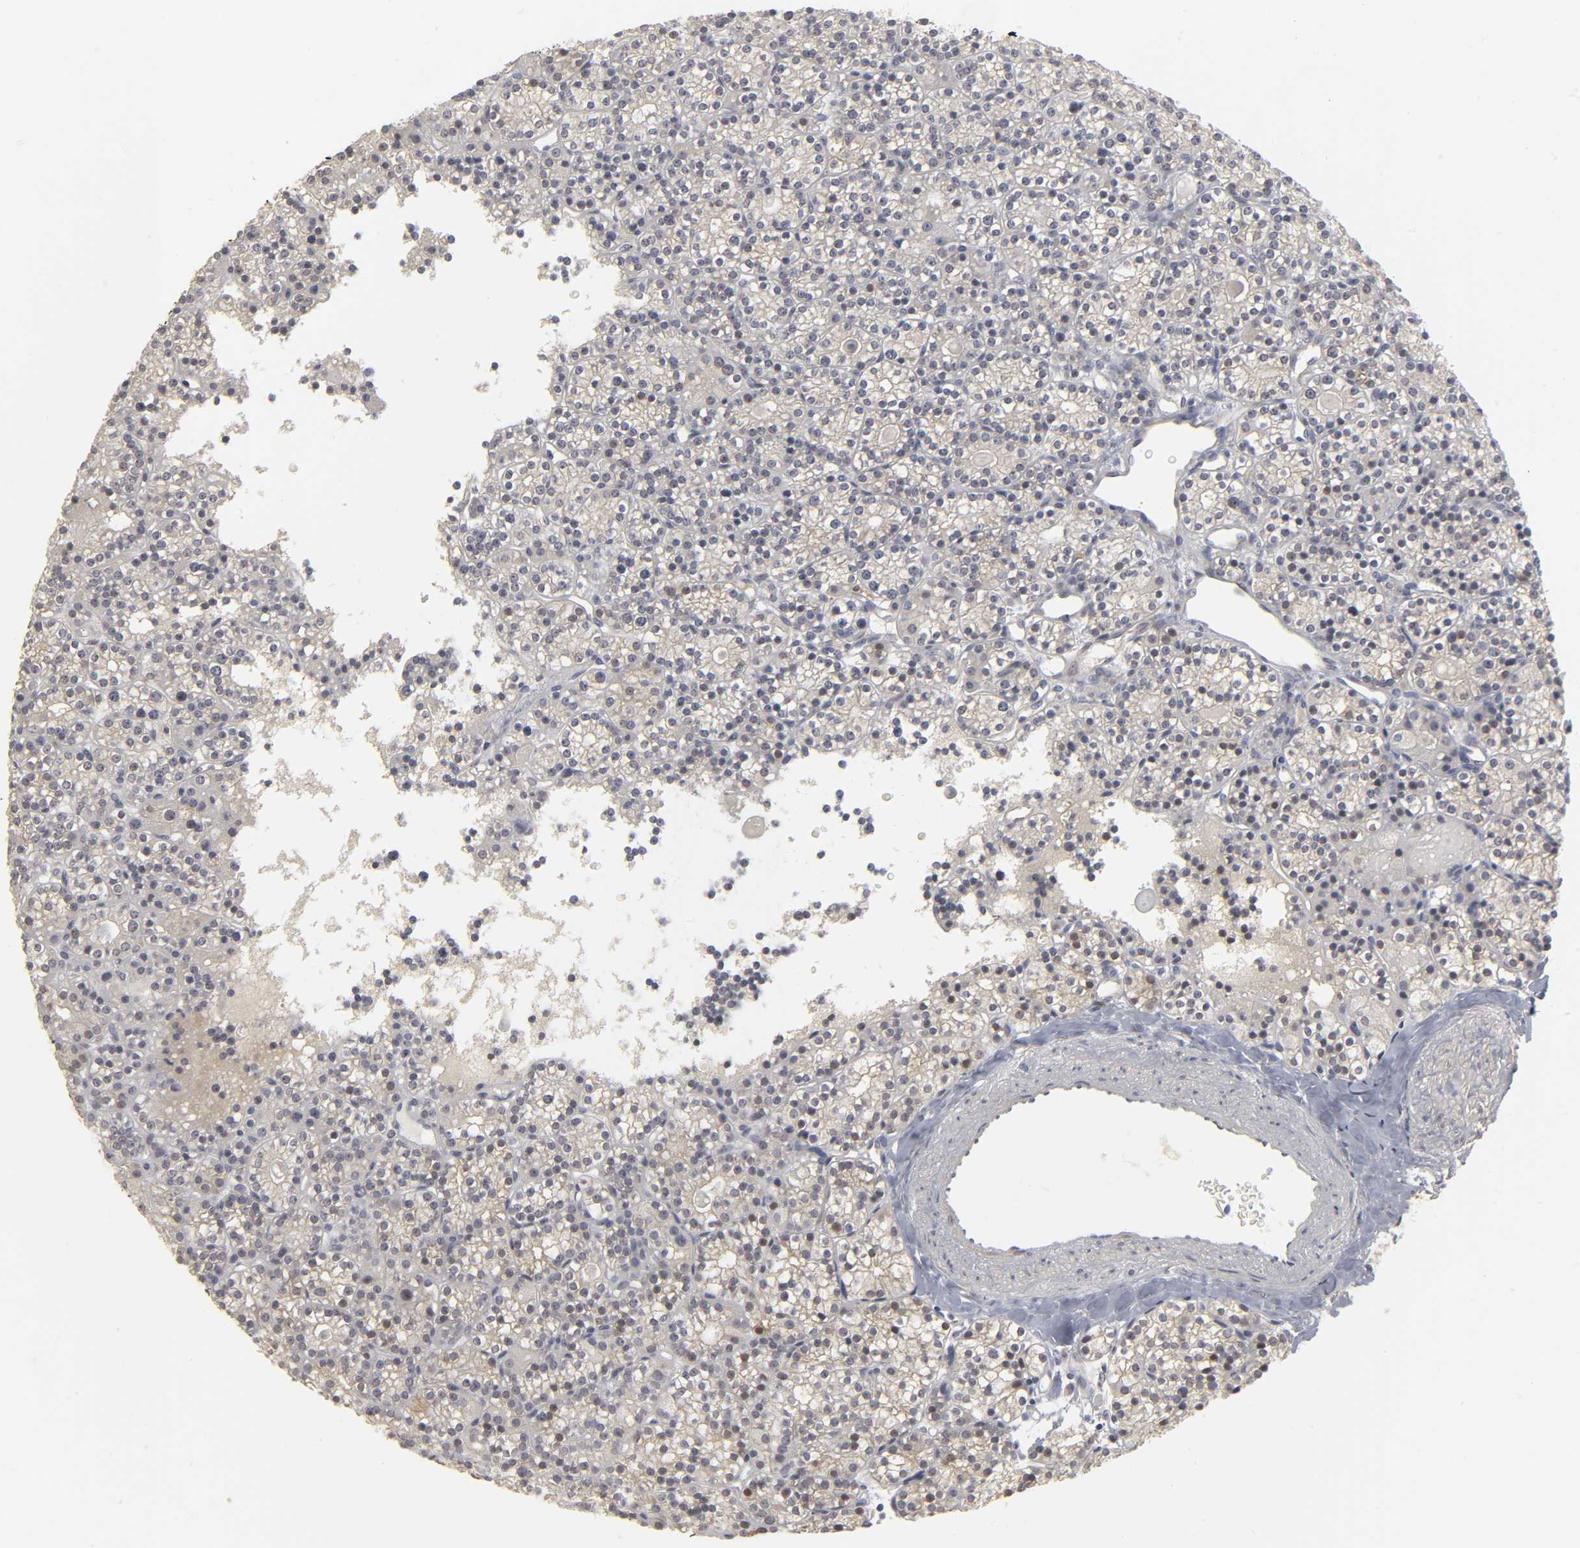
{"staining": {"intensity": "weak", "quantity": "<25%", "location": "cytoplasmic/membranous,nuclear"}, "tissue": "parathyroid gland", "cell_type": "Glandular cells", "image_type": "normal", "snomed": [{"axis": "morphology", "description": "Normal tissue, NOS"}, {"axis": "topography", "description": "Parathyroid gland"}], "caption": "Glandular cells are negative for protein expression in unremarkable human parathyroid gland. (DAB IHC visualized using brightfield microscopy, high magnification).", "gene": "PDLIM3", "patient": {"sex": "female", "age": 64}}